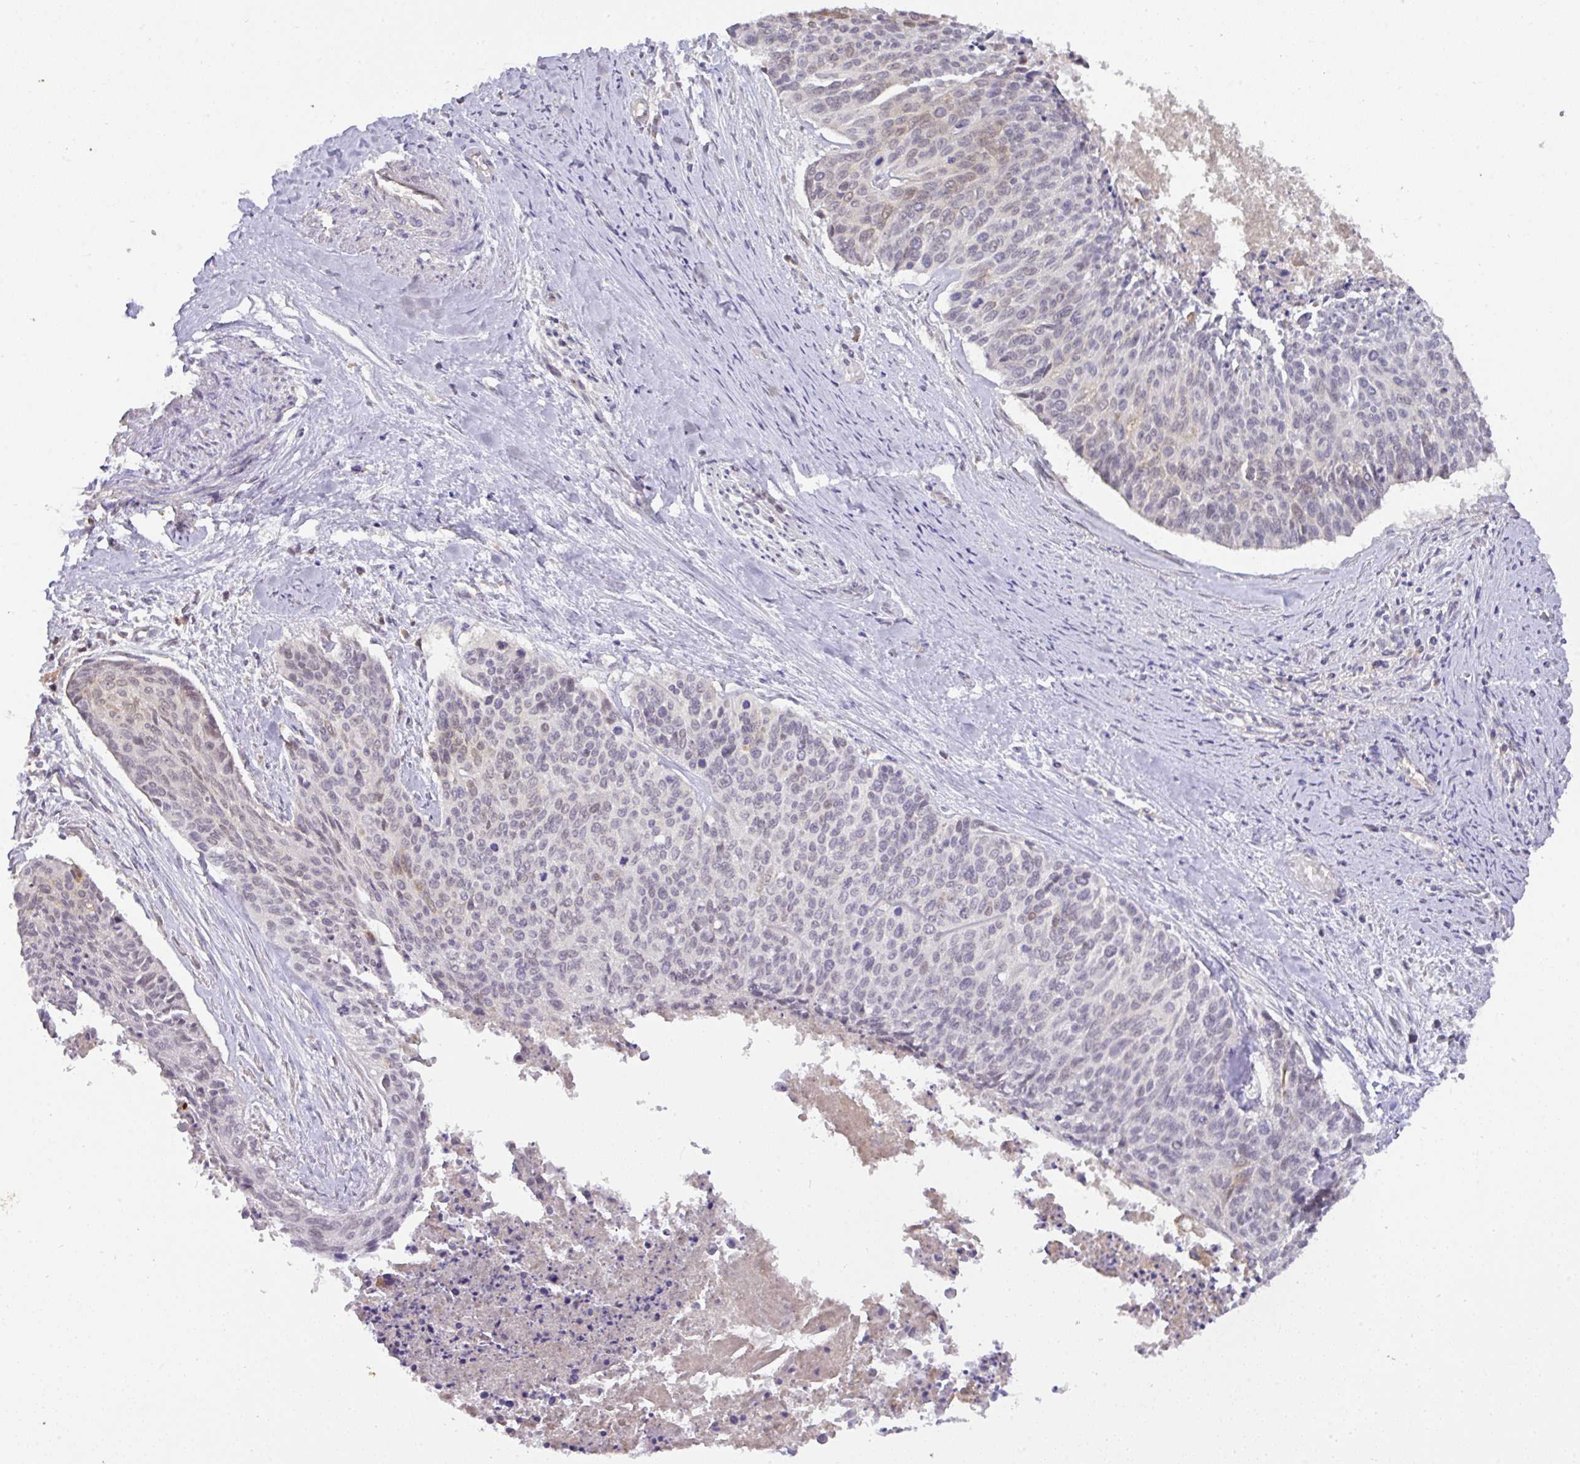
{"staining": {"intensity": "negative", "quantity": "none", "location": "none"}, "tissue": "cervical cancer", "cell_type": "Tumor cells", "image_type": "cancer", "snomed": [{"axis": "morphology", "description": "Squamous cell carcinoma, NOS"}, {"axis": "topography", "description": "Cervix"}], "caption": "Squamous cell carcinoma (cervical) stained for a protein using immunohistochemistry exhibits no expression tumor cells.", "gene": "GCNT7", "patient": {"sex": "female", "age": 55}}